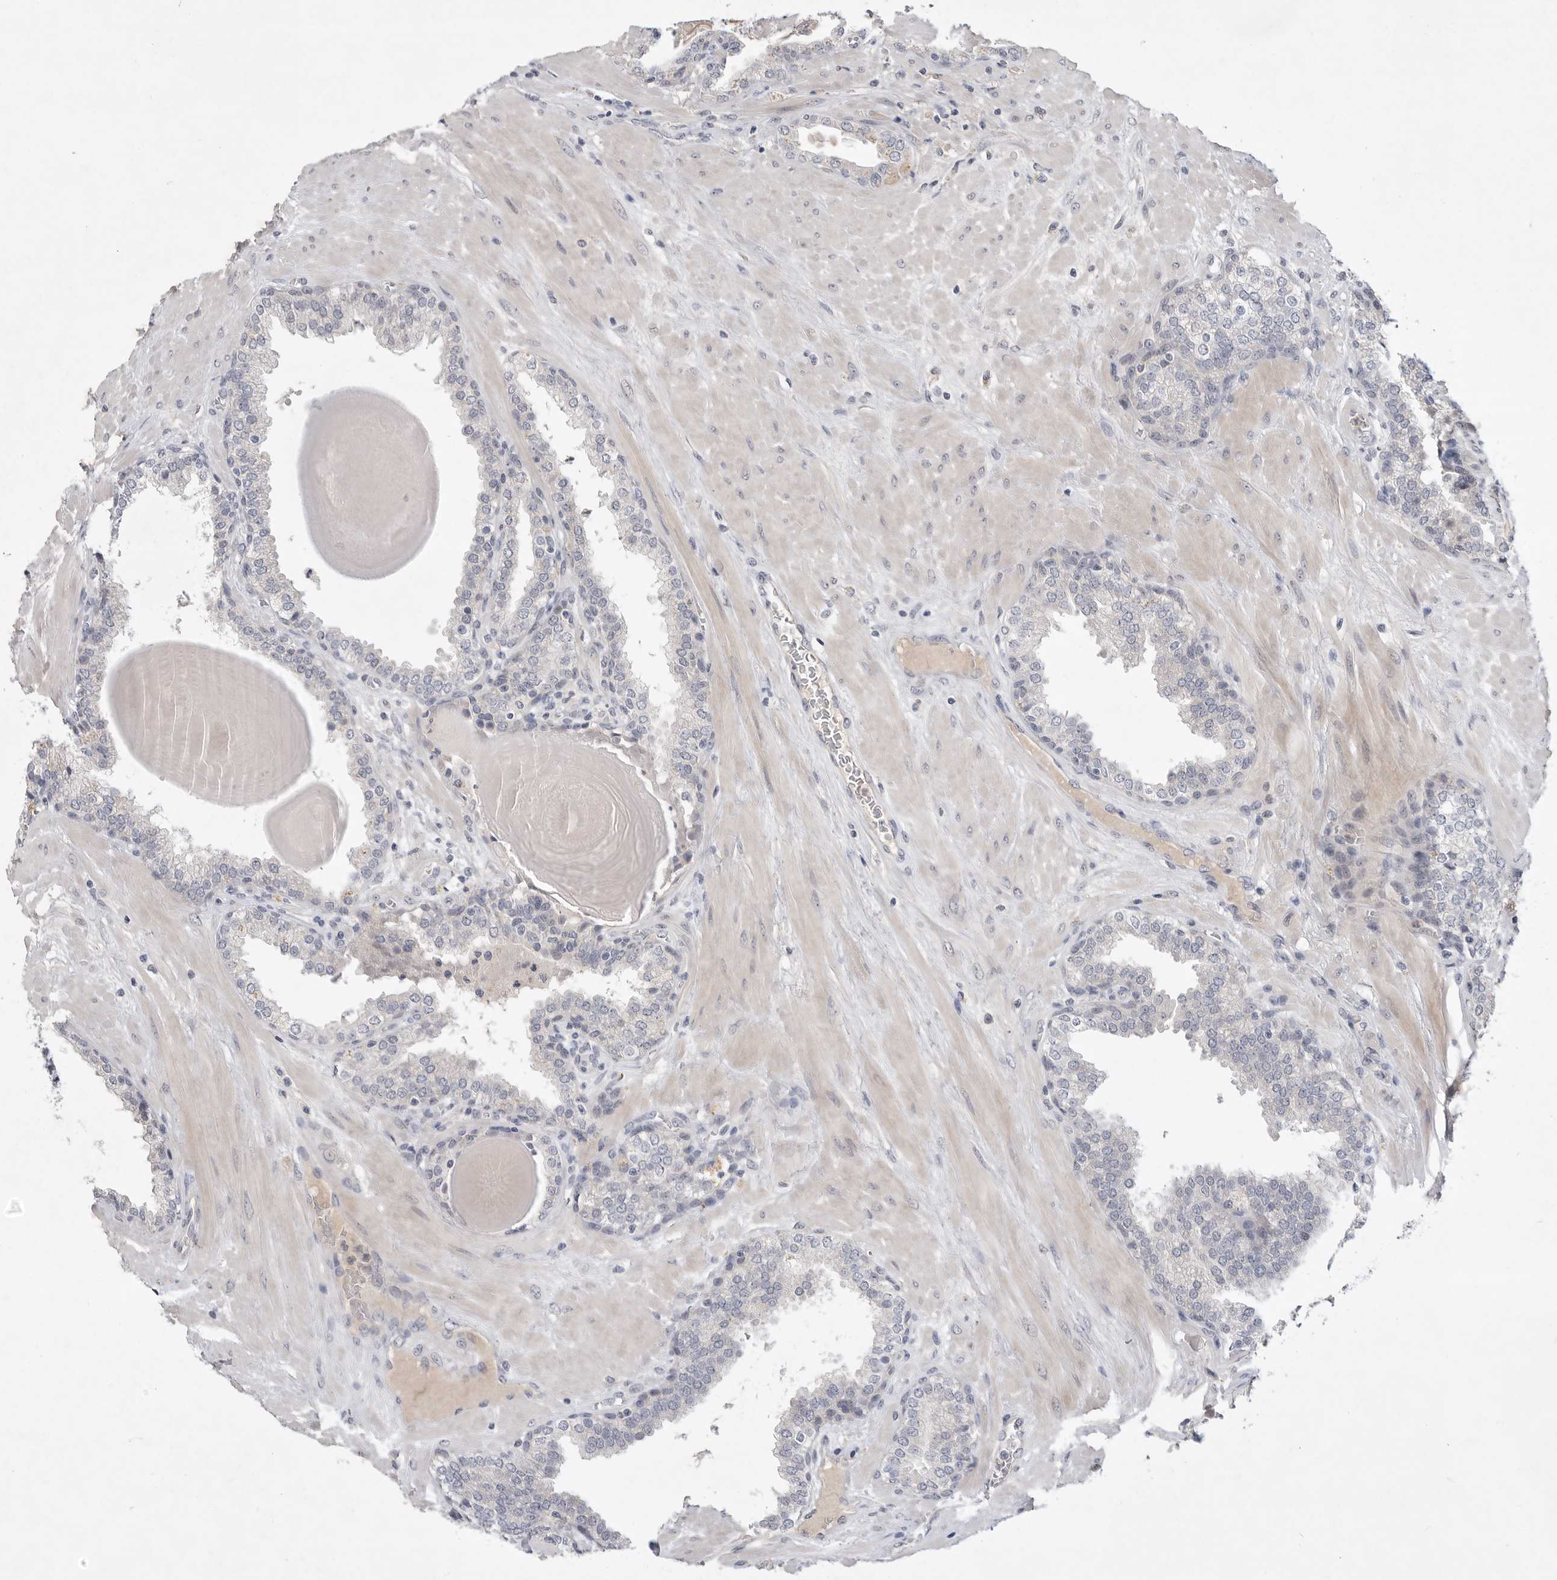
{"staining": {"intensity": "negative", "quantity": "none", "location": "none"}, "tissue": "prostate", "cell_type": "Glandular cells", "image_type": "normal", "snomed": [{"axis": "morphology", "description": "Normal tissue, NOS"}, {"axis": "topography", "description": "Prostate"}], "caption": "An immunohistochemistry (IHC) micrograph of unremarkable prostate is shown. There is no staining in glandular cells of prostate.", "gene": "ITGAD", "patient": {"sex": "male", "age": 51}}